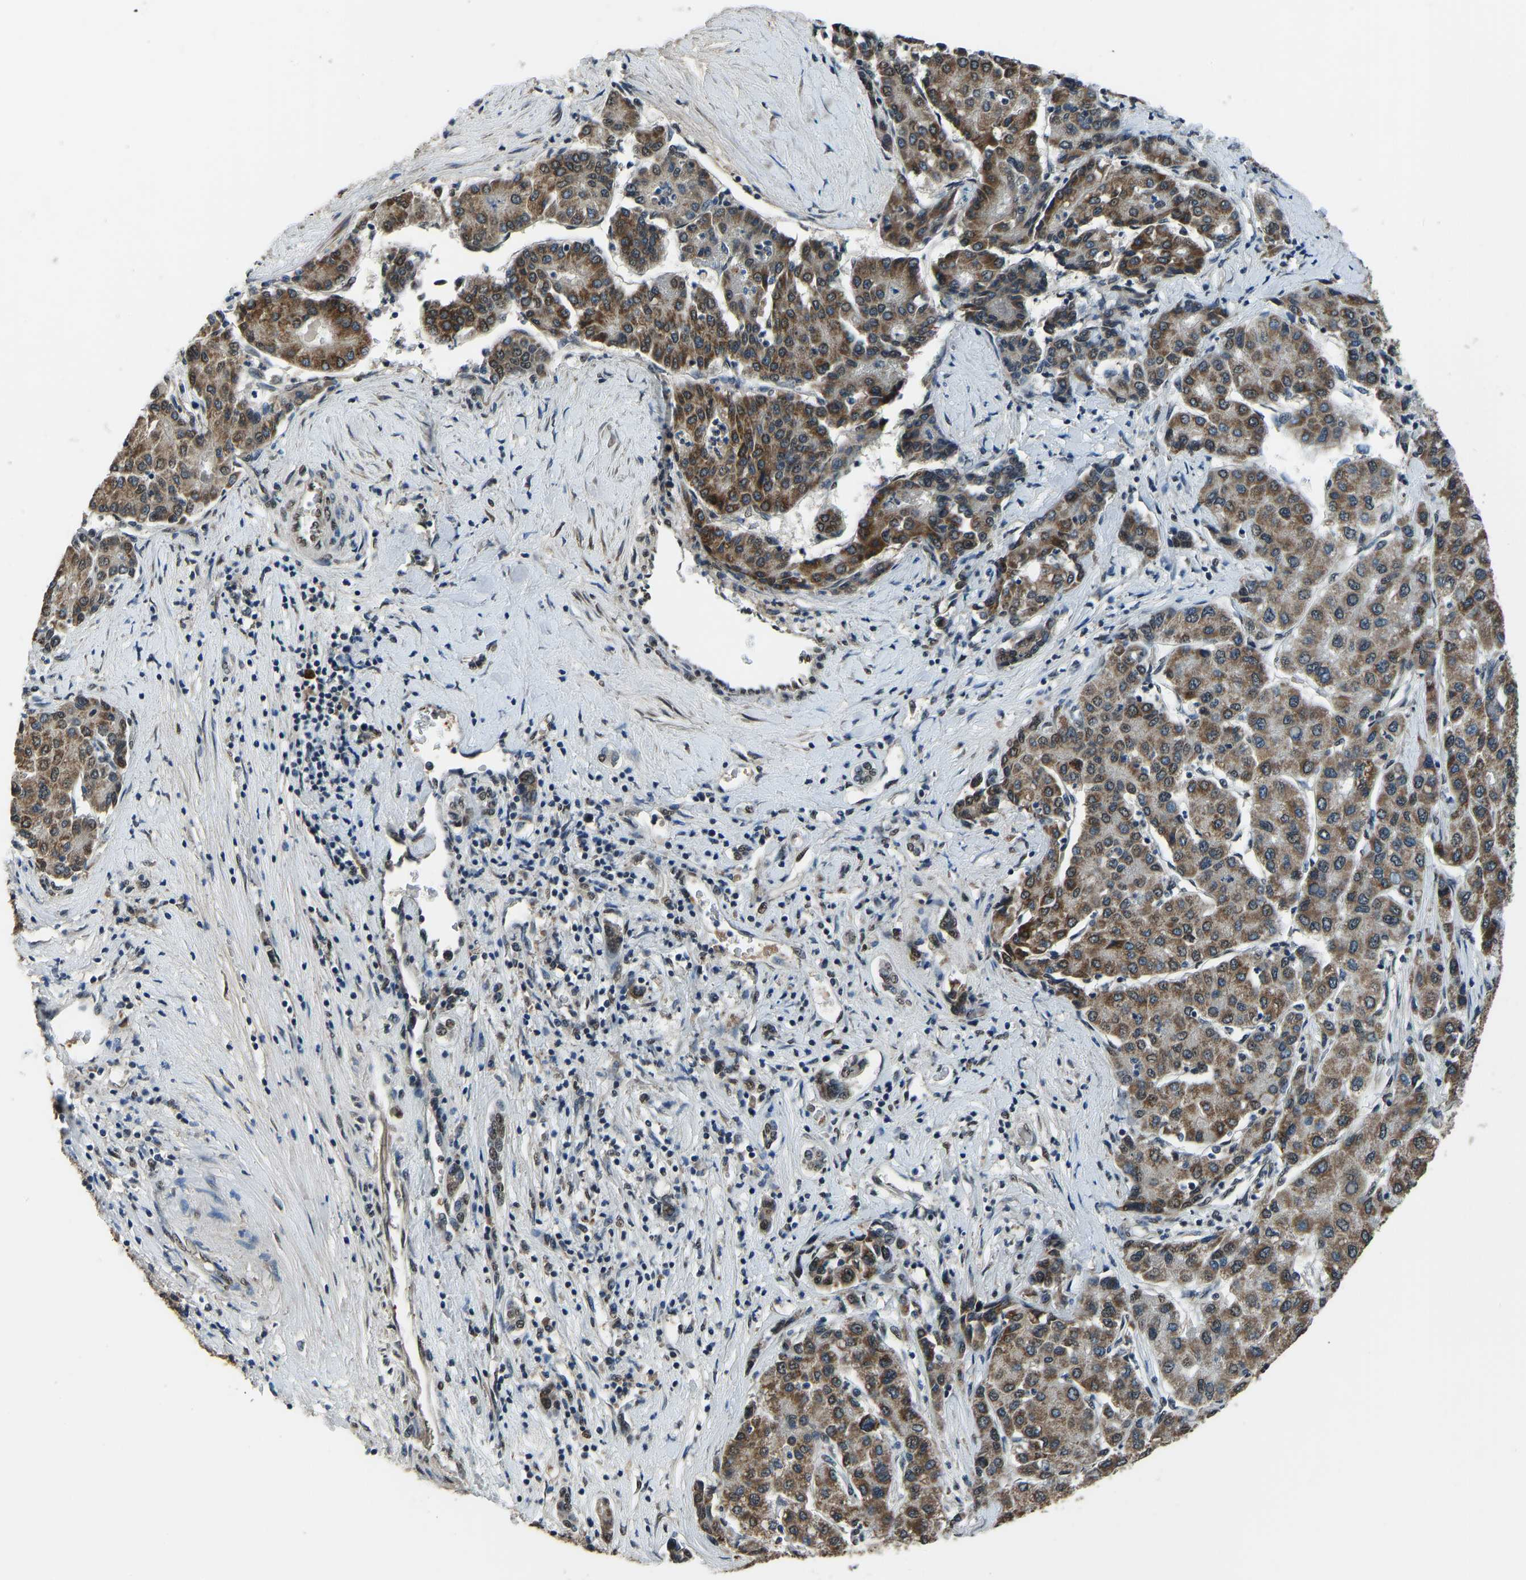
{"staining": {"intensity": "moderate", "quantity": ">75%", "location": "cytoplasmic/membranous"}, "tissue": "liver cancer", "cell_type": "Tumor cells", "image_type": "cancer", "snomed": [{"axis": "morphology", "description": "Carcinoma, Hepatocellular, NOS"}, {"axis": "topography", "description": "Liver"}], "caption": "Hepatocellular carcinoma (liver) stained with a brown dye shows moderate cytoplasmic/membranous positive positivity in about >75% of tumor cells.", "gene": "FOS", "patient": {"sex": "male", "age": 65}}